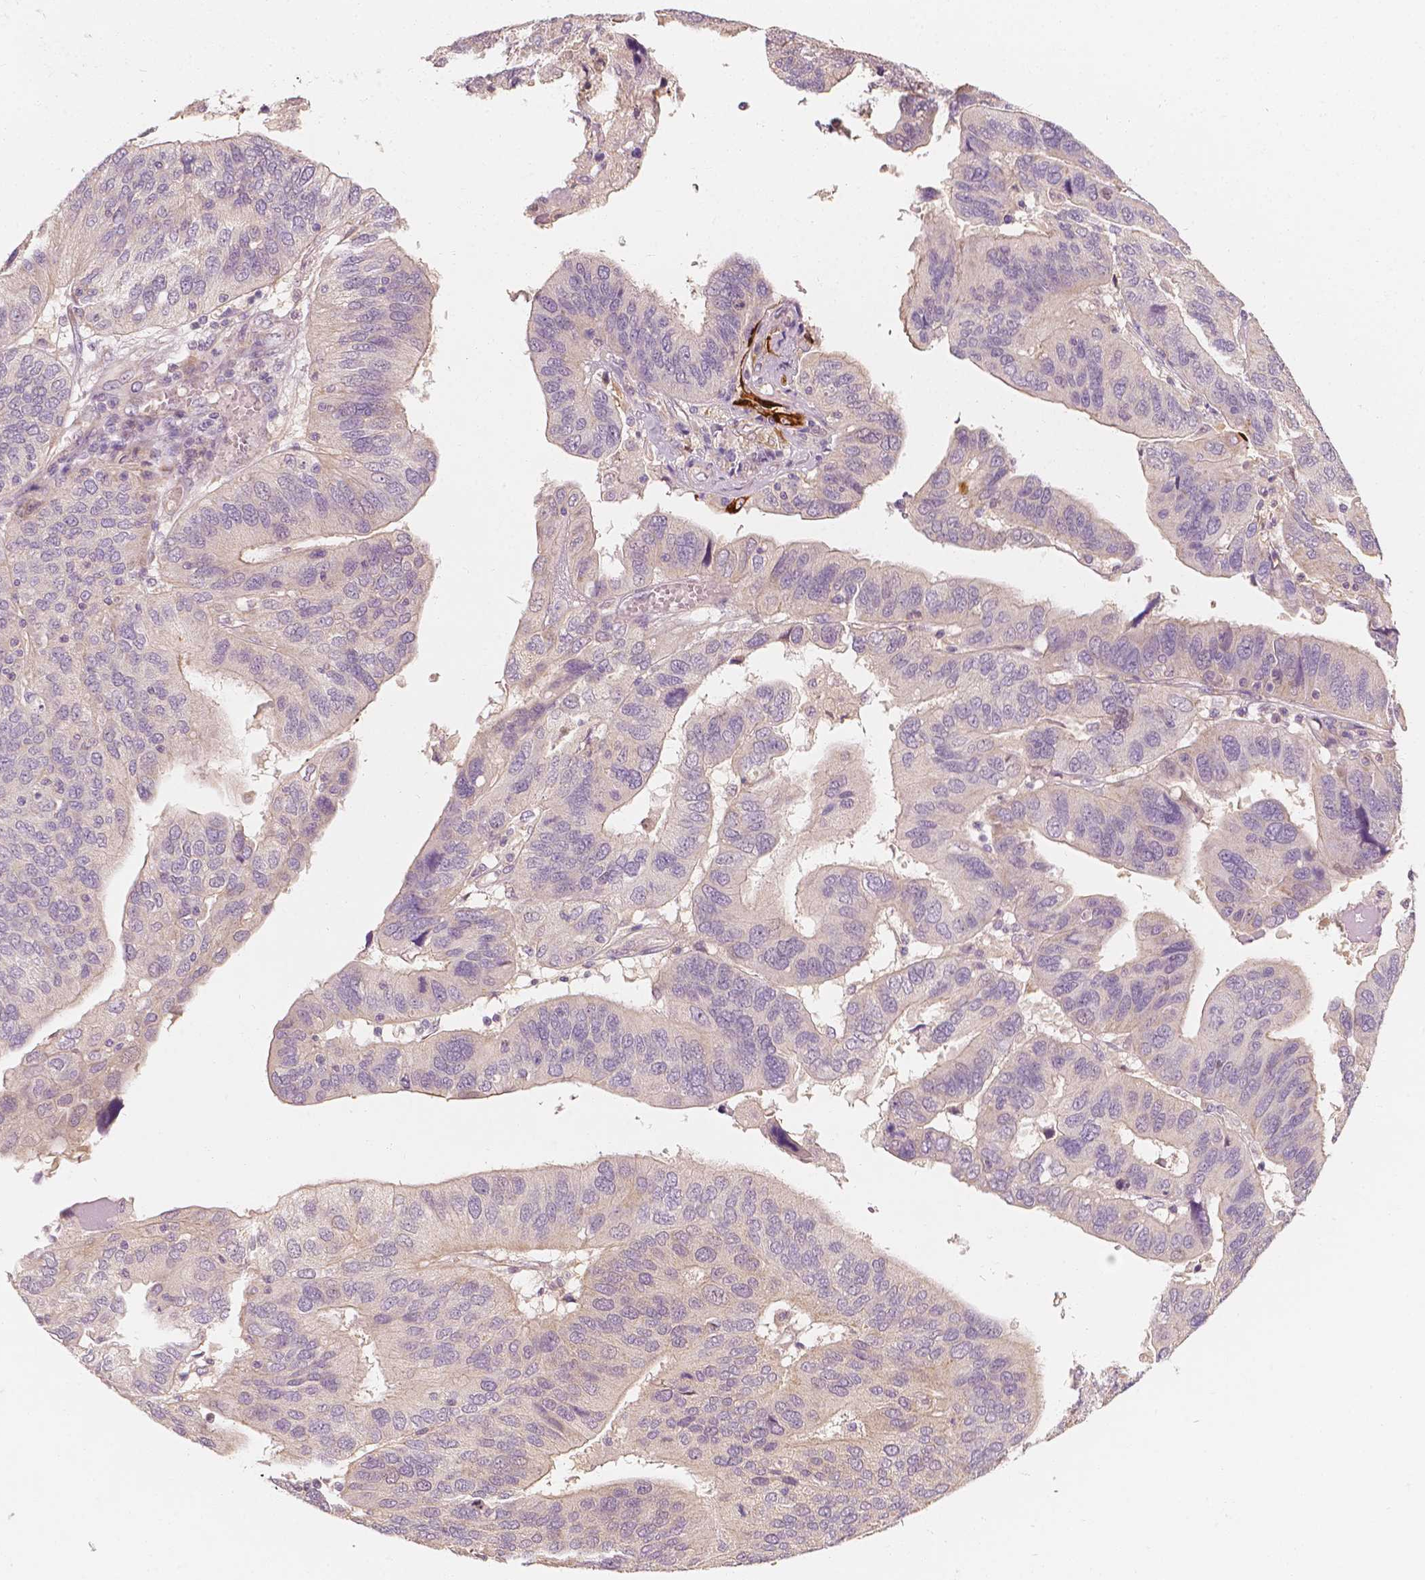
{"staining": {"intensity": "negative", "quantity": "none", "location": "none"}, "tissue": "ovarian cancer", "cell_type": "Tumor cells", "image_type": "cancer", "snomed": [{"axis": "morphology", "description": "Cystadenocarcinoma, serous, NOS"}, {"axis": "topography", "description": "Ovary"}], "caption": "Human ovarian cancer stained for a protein using immunohistochemistry shows no positivity in tumor cells.", "gene": "SHPK", "patient": {"sex": "female", "age": 79}}